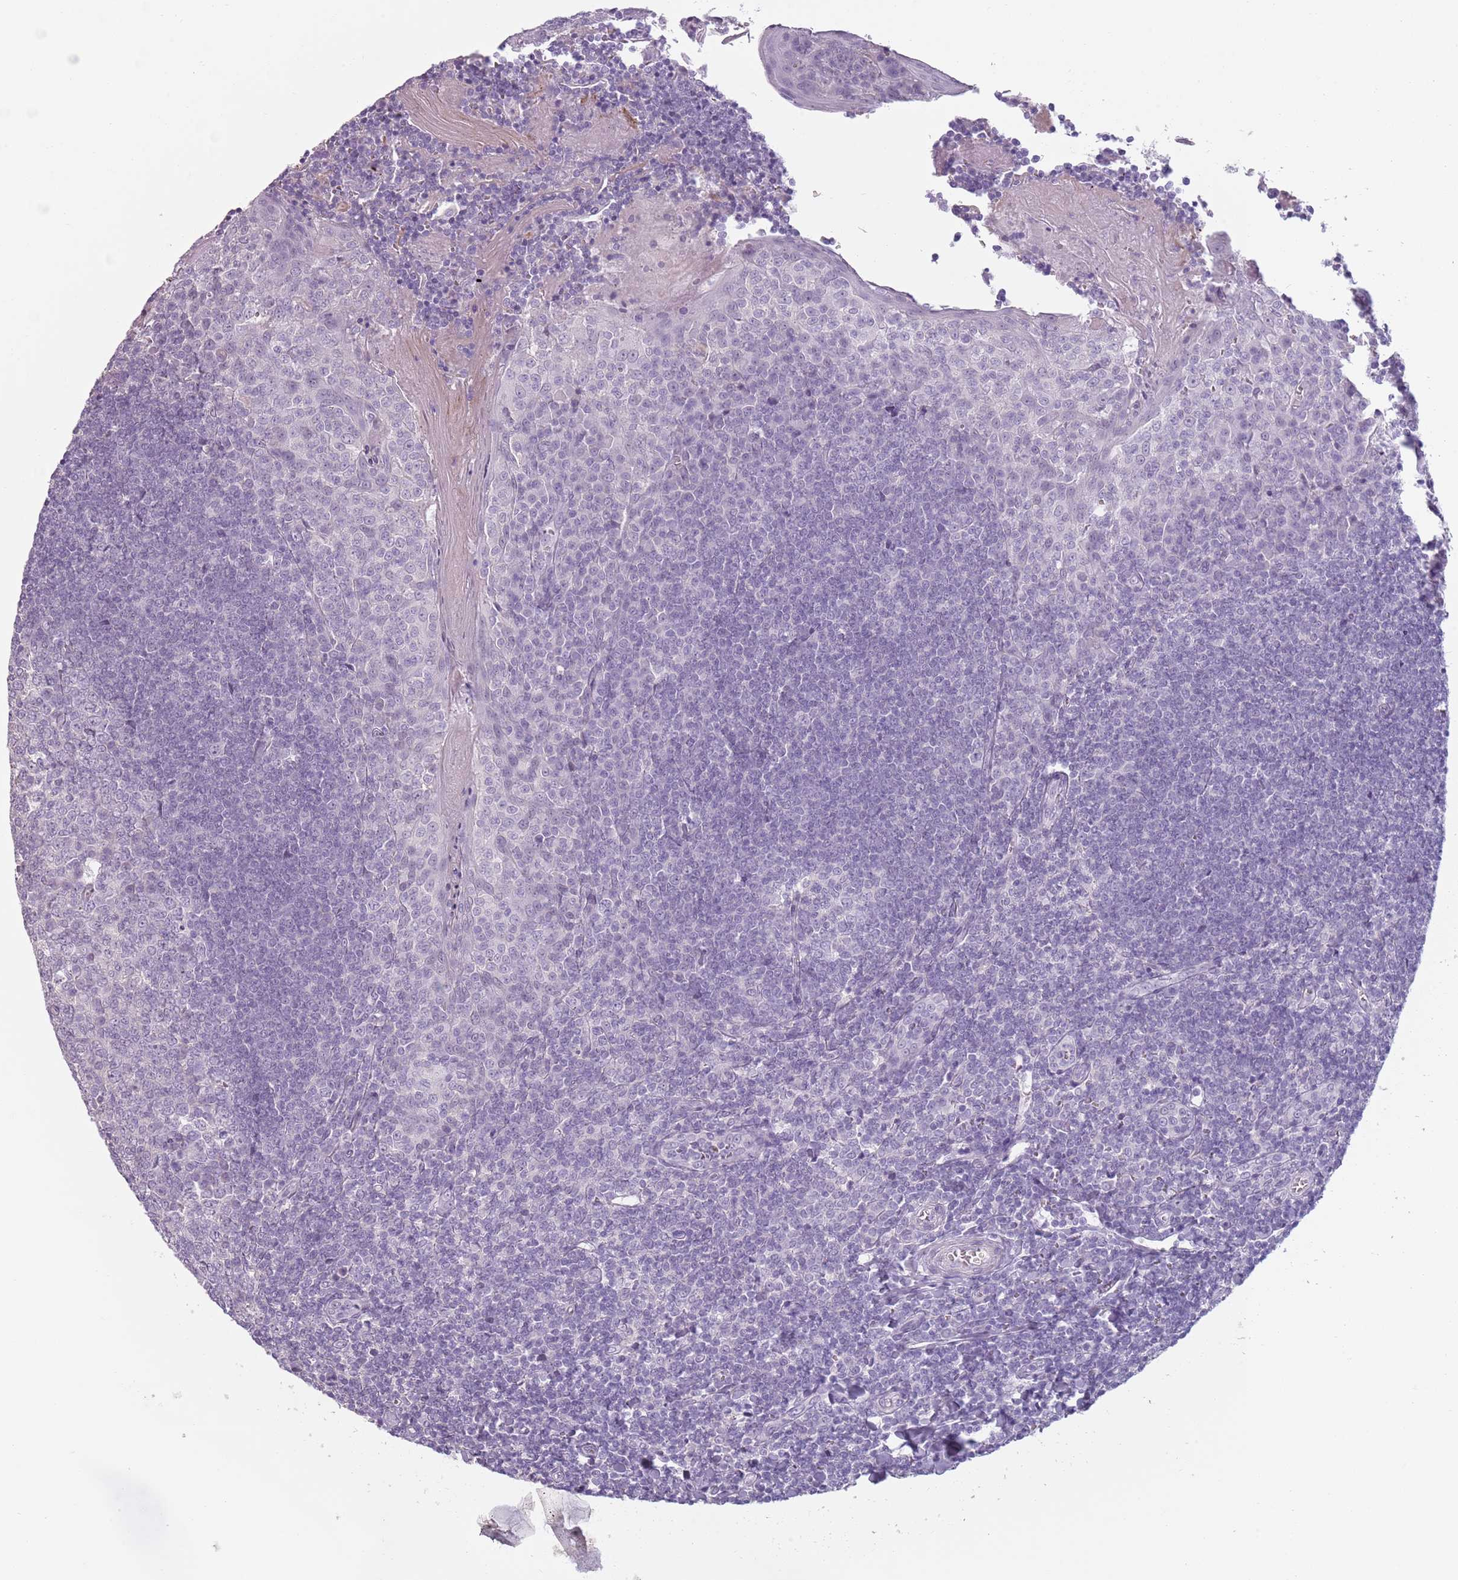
{"staining": {"intensity": "negative", "quantity": "none", "location": "none"}, "tissue": "tonsil", "cell_type": "Germinal center cells", "image_type": "normal", "snomed": [{"axis": "morphology", "description": "Normal tissue, NOS"}, {"axis": "topography", "description": "Tonsil"}], "caption": "Immunohistochemistry (IHC) of normal tonsil displays no positivity in germinal center cells.", "gene": "PIEZO1", "patient": {"sex": "male", "age": 27}}